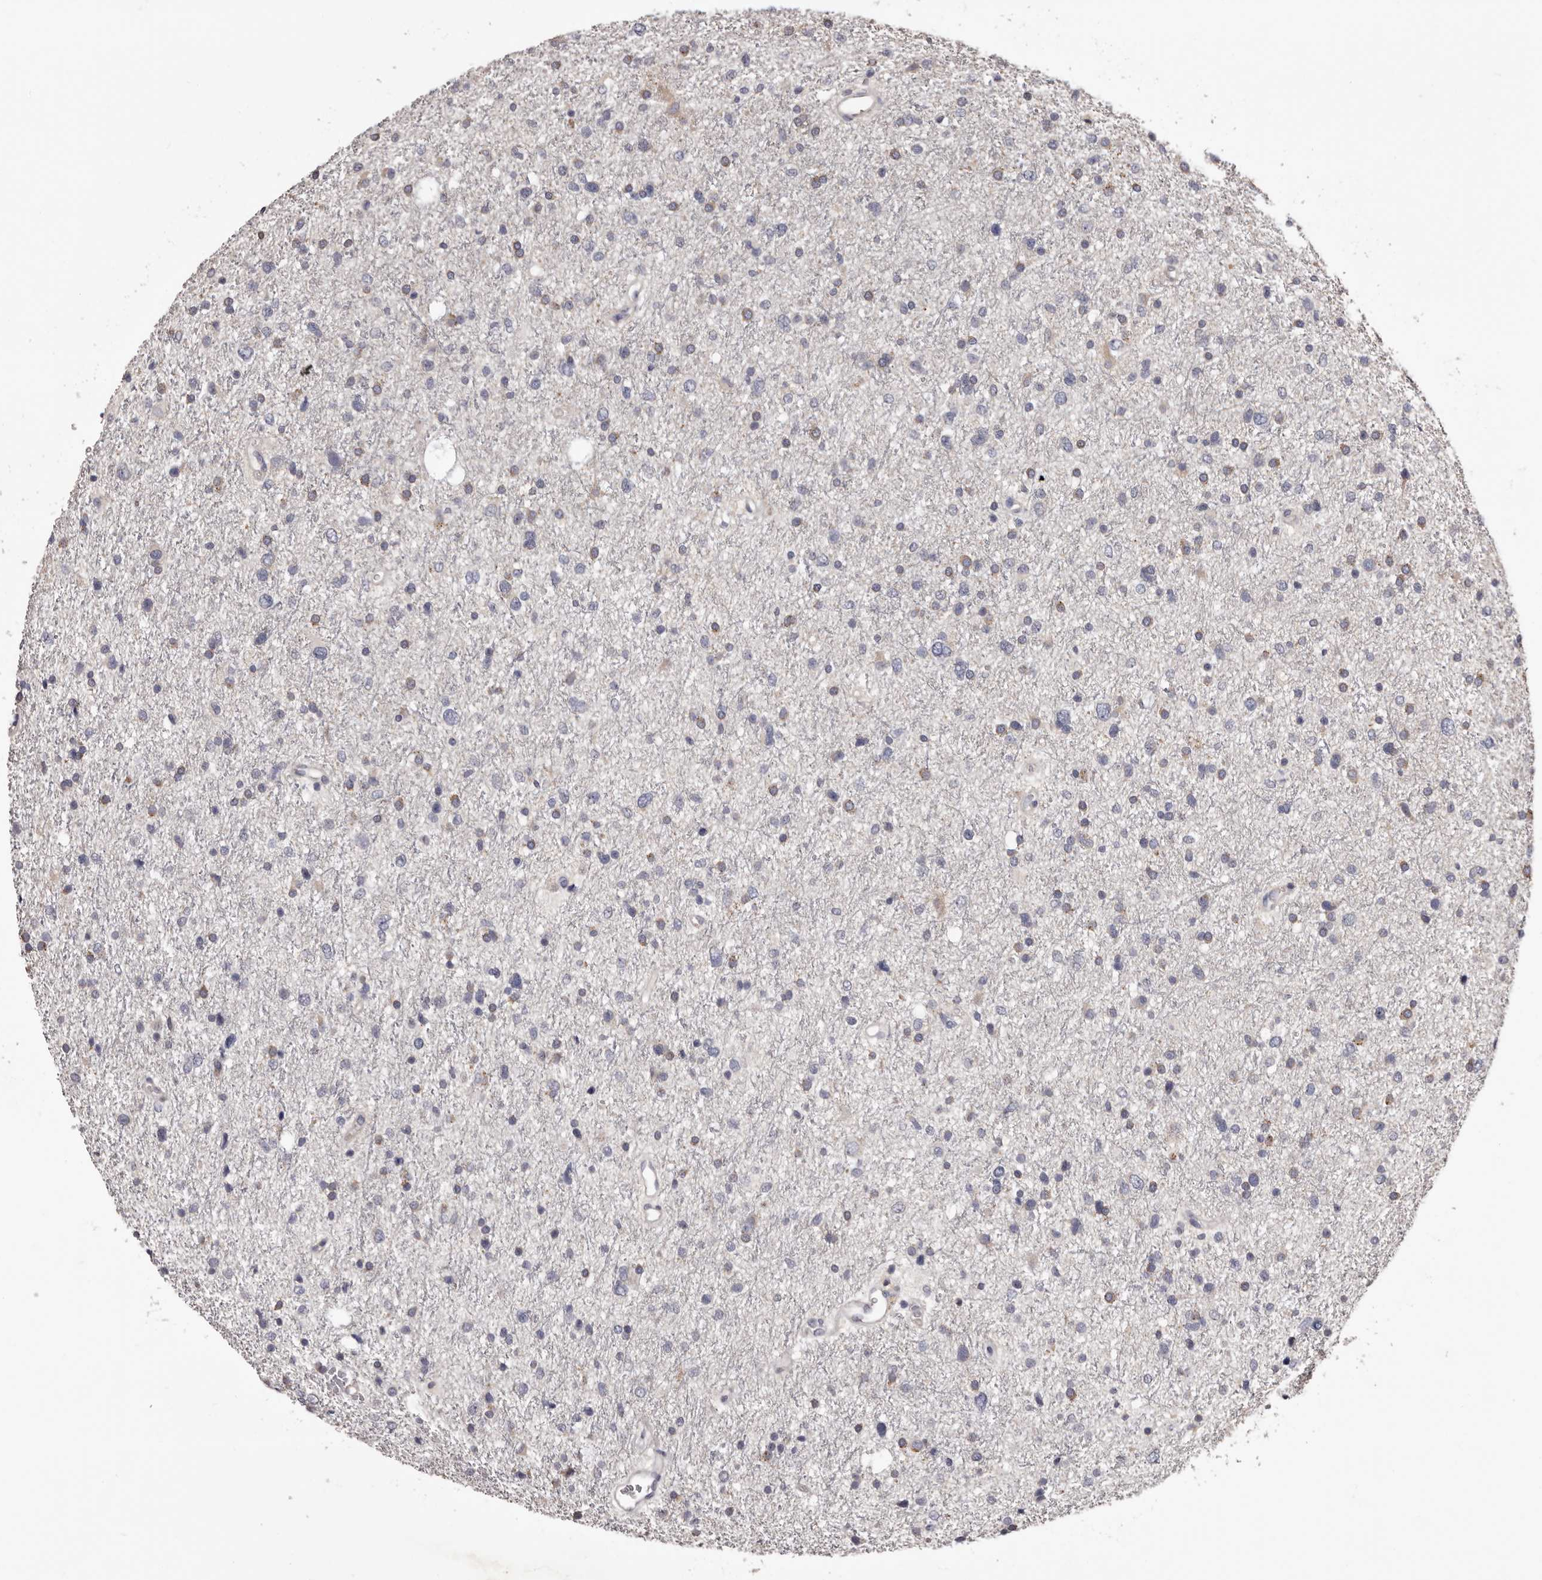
{"staining": {"intensity": "negative", "quantity": "none", "location": "none"}, "tissue": "glioma", "cell_type": "Tumor cells", "image_type": "cancer", "snomed": [{"axis": "morphology", "description": "Glioma, malignant, Low grade"}, {"axis": "topography", "description": "Brain"}], "caption": "A high-resolution photomicrograph shows immunohistochemistry staining of malignant glioma (low-grade), which reveals no significant positivity in tumor cells.", "gene": "ETNK1", "patient": {"sex": "female", "age": 37}}